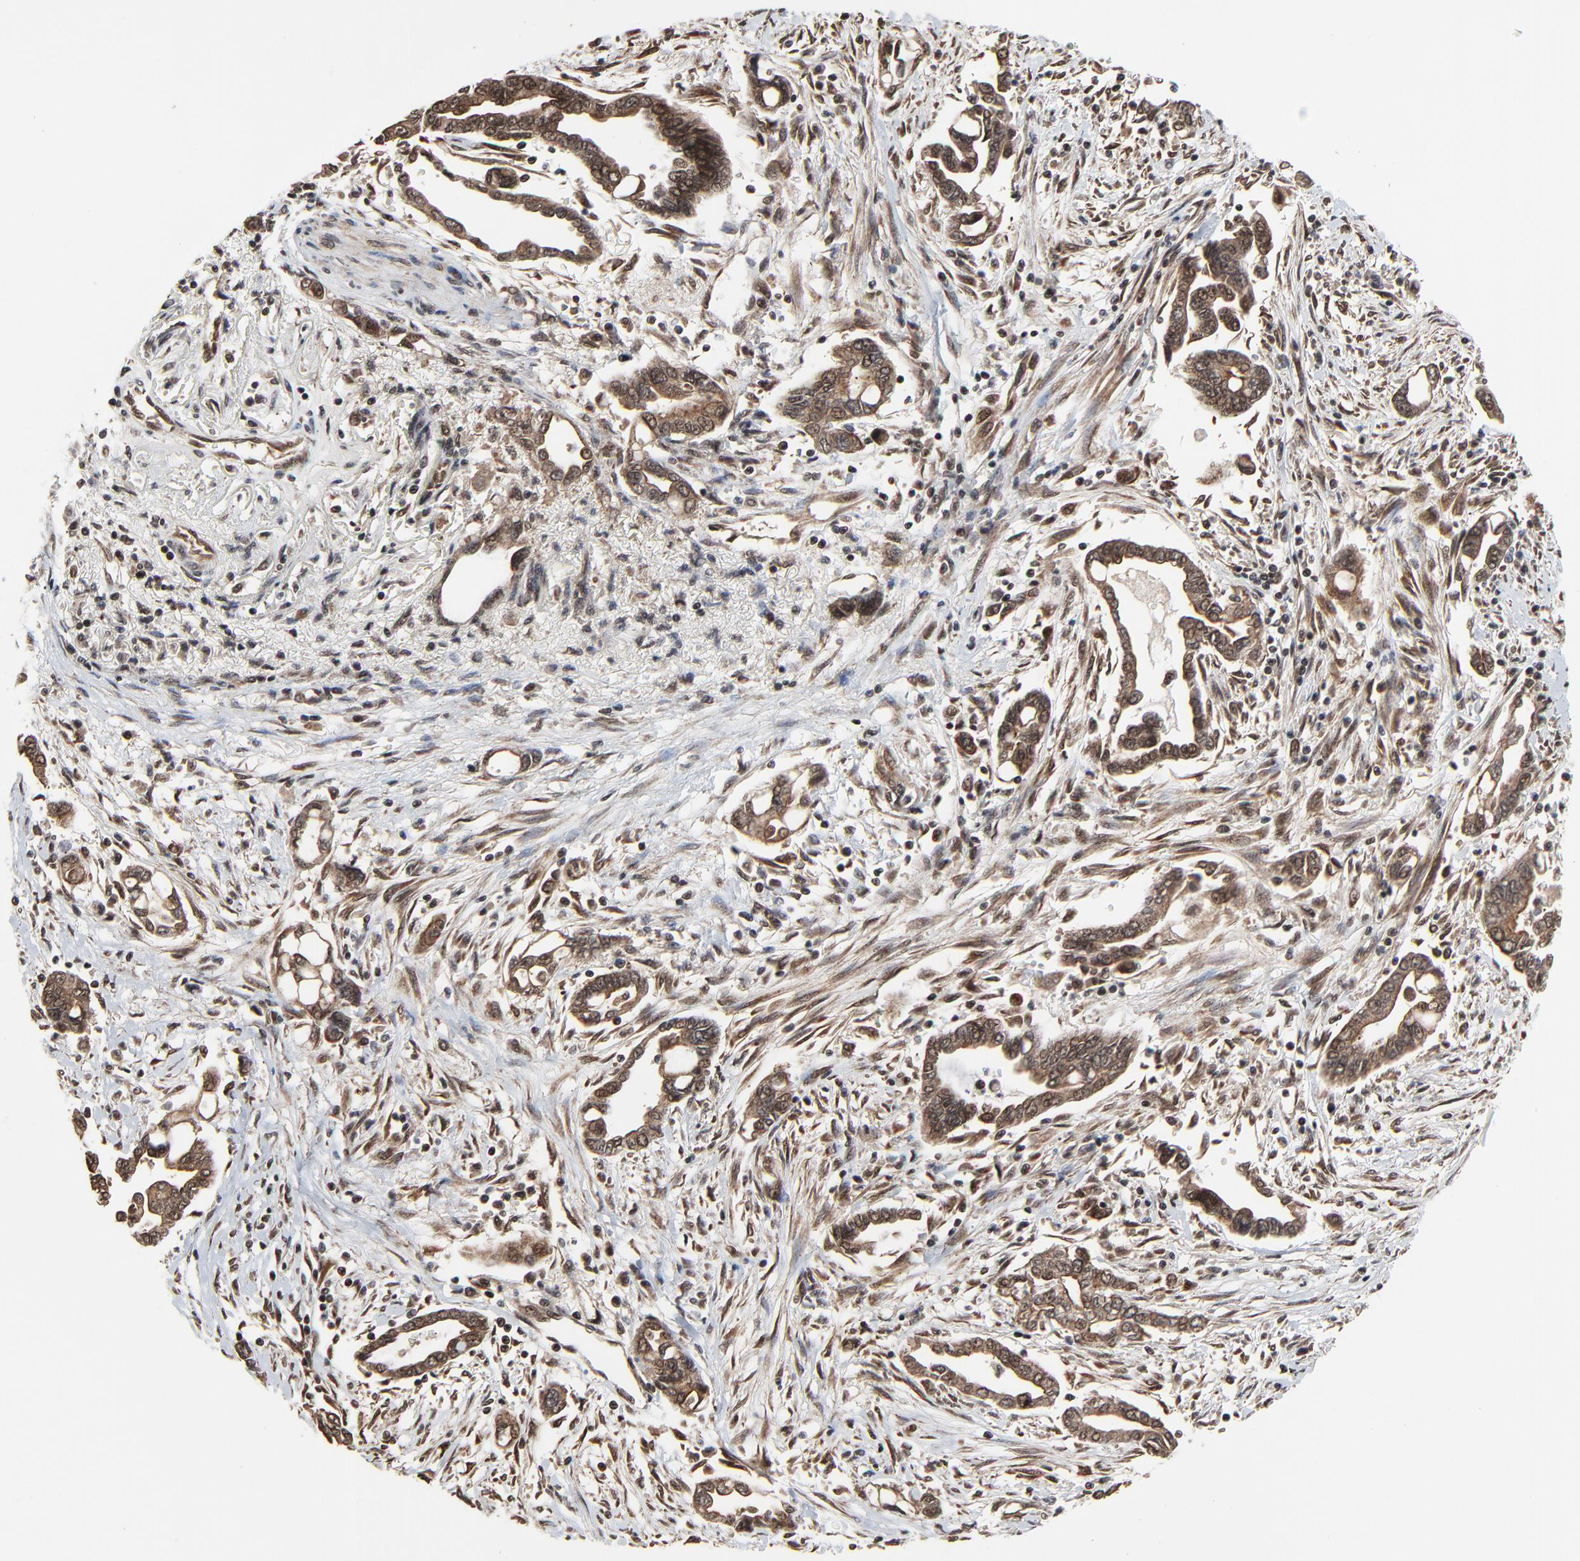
{"staining": {"intensity": "weak", "quantity": ">75%", "location": "cytoplasmic/membranous,nuclear"}, "tissue": "pancreatic cancer", "cell_type": "Tumor cells", "image_type": "cancer", "snomed": [{"axis": "morphology", "description": "Adenocarcinoma, NOS"}, {"axis": "topography", "description": "Pancreas"}], "caption": "Tumor cells demonstrate low levels of weak cytoplasmic/membranous and nuclear positivity in approximately >75% of cells in human pancreatic adenocarcinoma.", "gene": "RHOJ", "patient": {"sex": "female", "age": 57}}